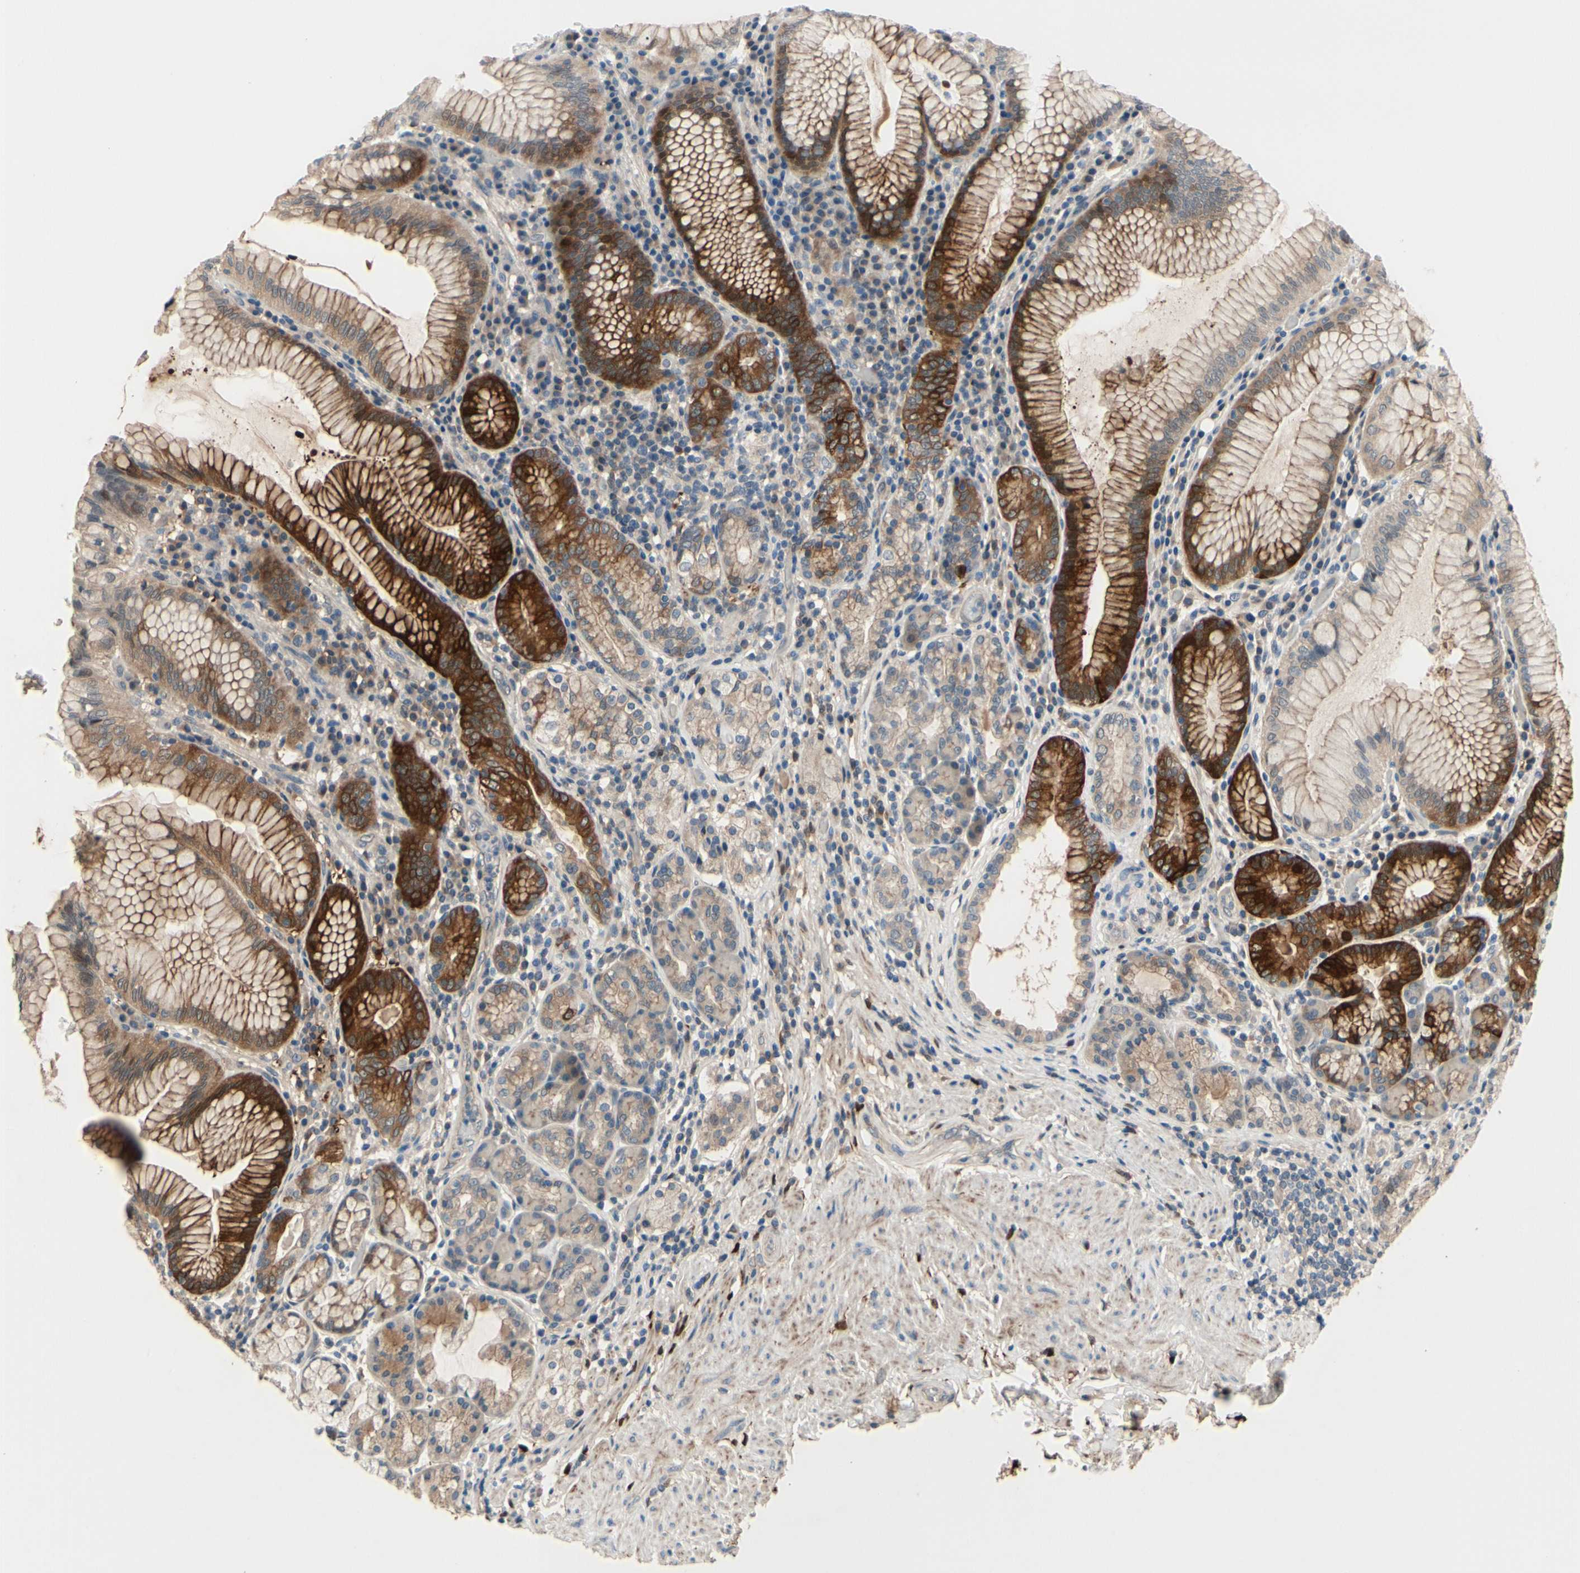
{"staining": {"intensity": "moderate", "quantity": "25%-75%", "location": "cytoplasmic/membranous"}, "tissue": "stomach", "cell_type": "Glandular cells", "image_type": "normal", "snomed": [{"axis": "morphology", "description": "Normal tissue, NOS"}, {"axis": "topography", "description": "Stomach, lower"}], "caption": "Glandular cells reveal medium levels of moderate cytoplasmic/membranous expression in about 25%-75% of cells in unremarkable human stomach.", "gene": "ICAM5", "patient": {"sex": "female", "age": 76}}